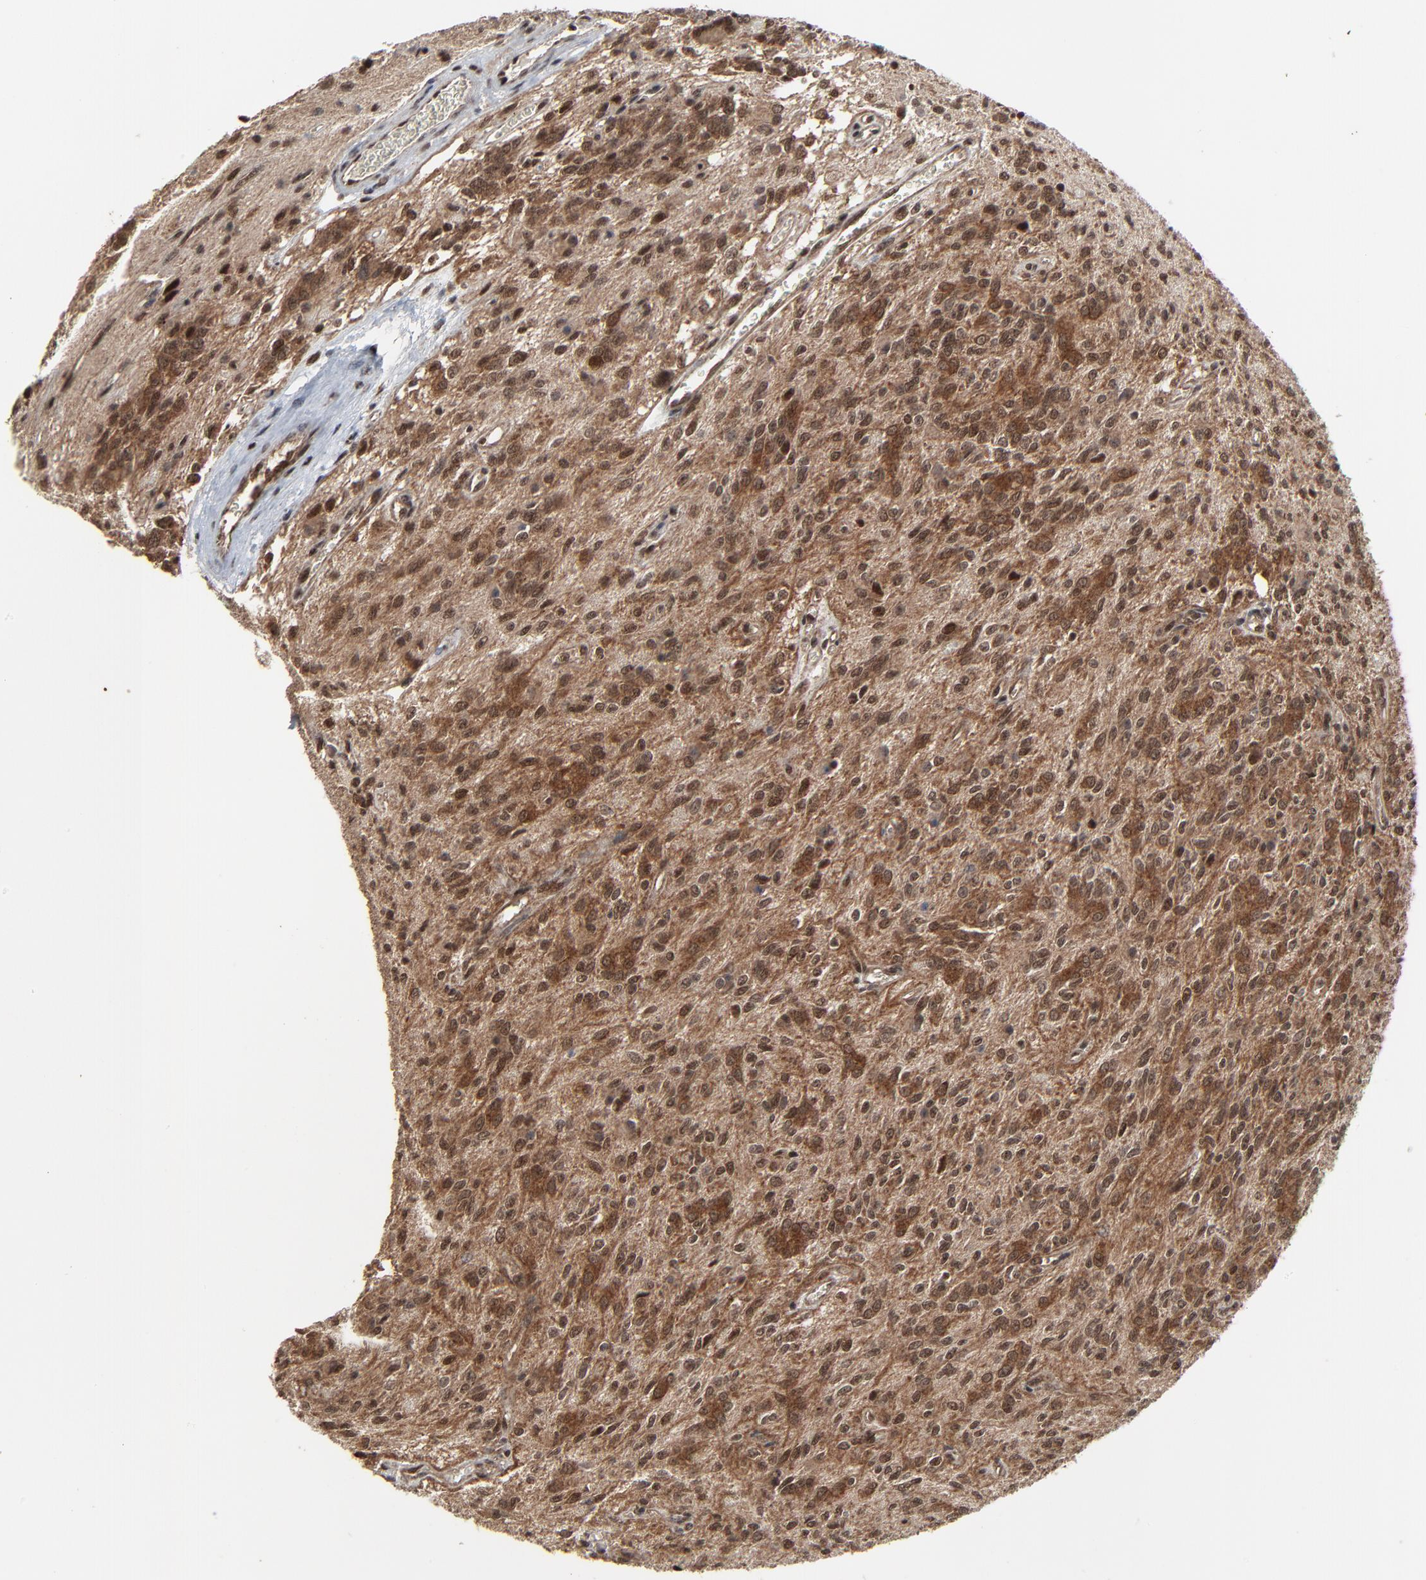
{"staining": {"intensity": "moderate", "quantity": ">75%", "location": "cytoplasmic/membranous,nuclear"}, "tissue": "glioma", "cell_type": "Tumor cells", "image_type": "cancer", "snomed": [{"axis": "morphology", "description": "Glioma, malignant, Low grade"}, {"axis": "topography", "description": "Brain"}], "caption": "Moderate cytoplasmic/membranous and nuclear protein positivity is seen in approximately >75% of tumor cells in malignant low-grade glioma.", "gene": "RHOJ", "patient": {"sex": "female", "age": 15}}